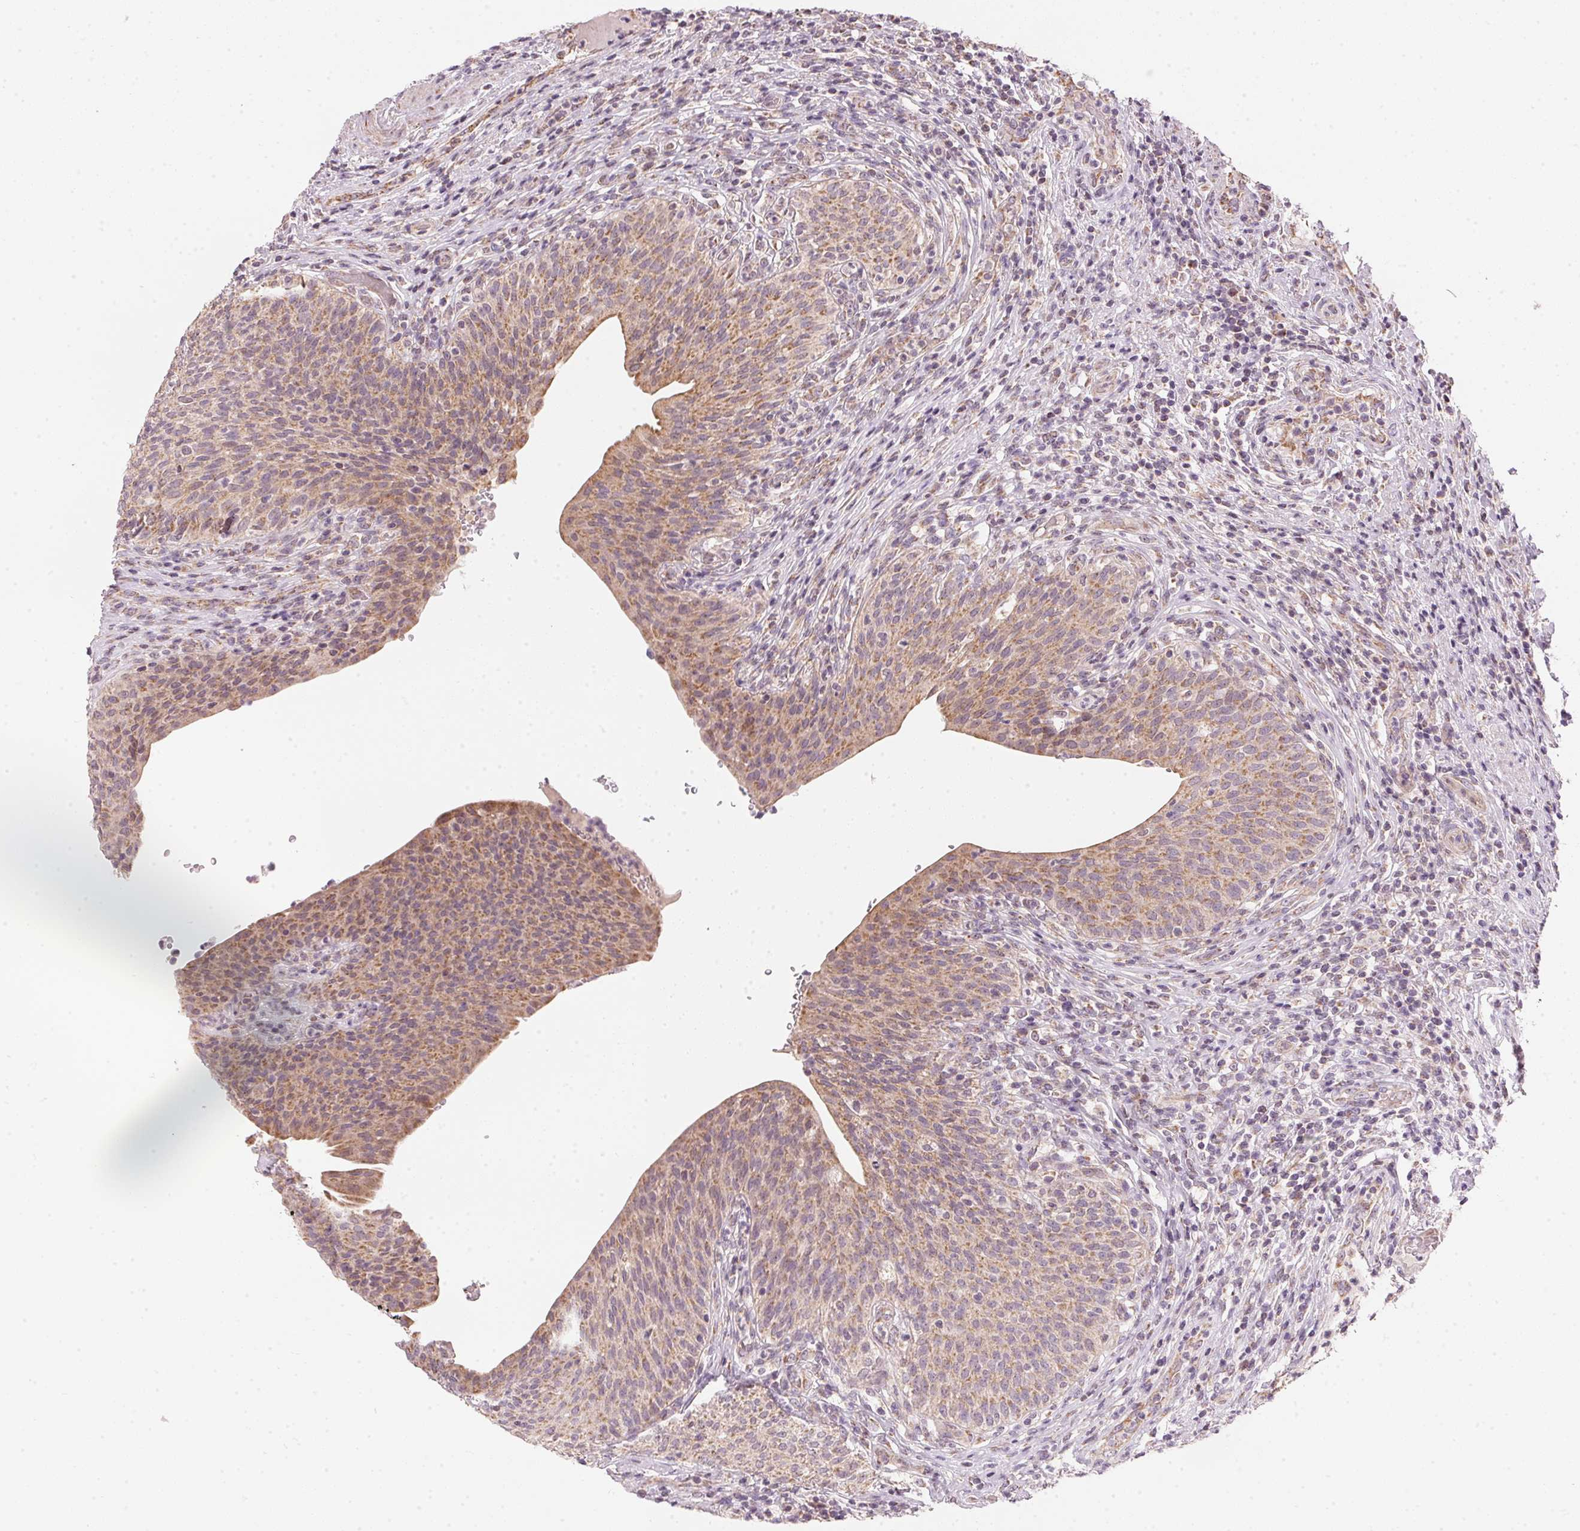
{"staining": {"intensity": "moderate", "quantity": "25%-75%", "location": "cytoplasmic/membranous"}, "tissue": "urinary bladder", "cell_type": "Urothelial cells", "image_type": "normal", "snomed": [{"axis": "morphology", "description": "Normal tissue, NOS"}, {"axis": "topography", "description": "Urinary bladder"}, {"axis": "topography", "description": "Peripheral nerve tissue"}], "caption": "Urothelial cells show moderate cytoplasmic/membranous expression in approximately 25%-75% of cells in normal urinary bladder.", "gene": "COQ7", "patient": {"sex": "male", "age": 66}}